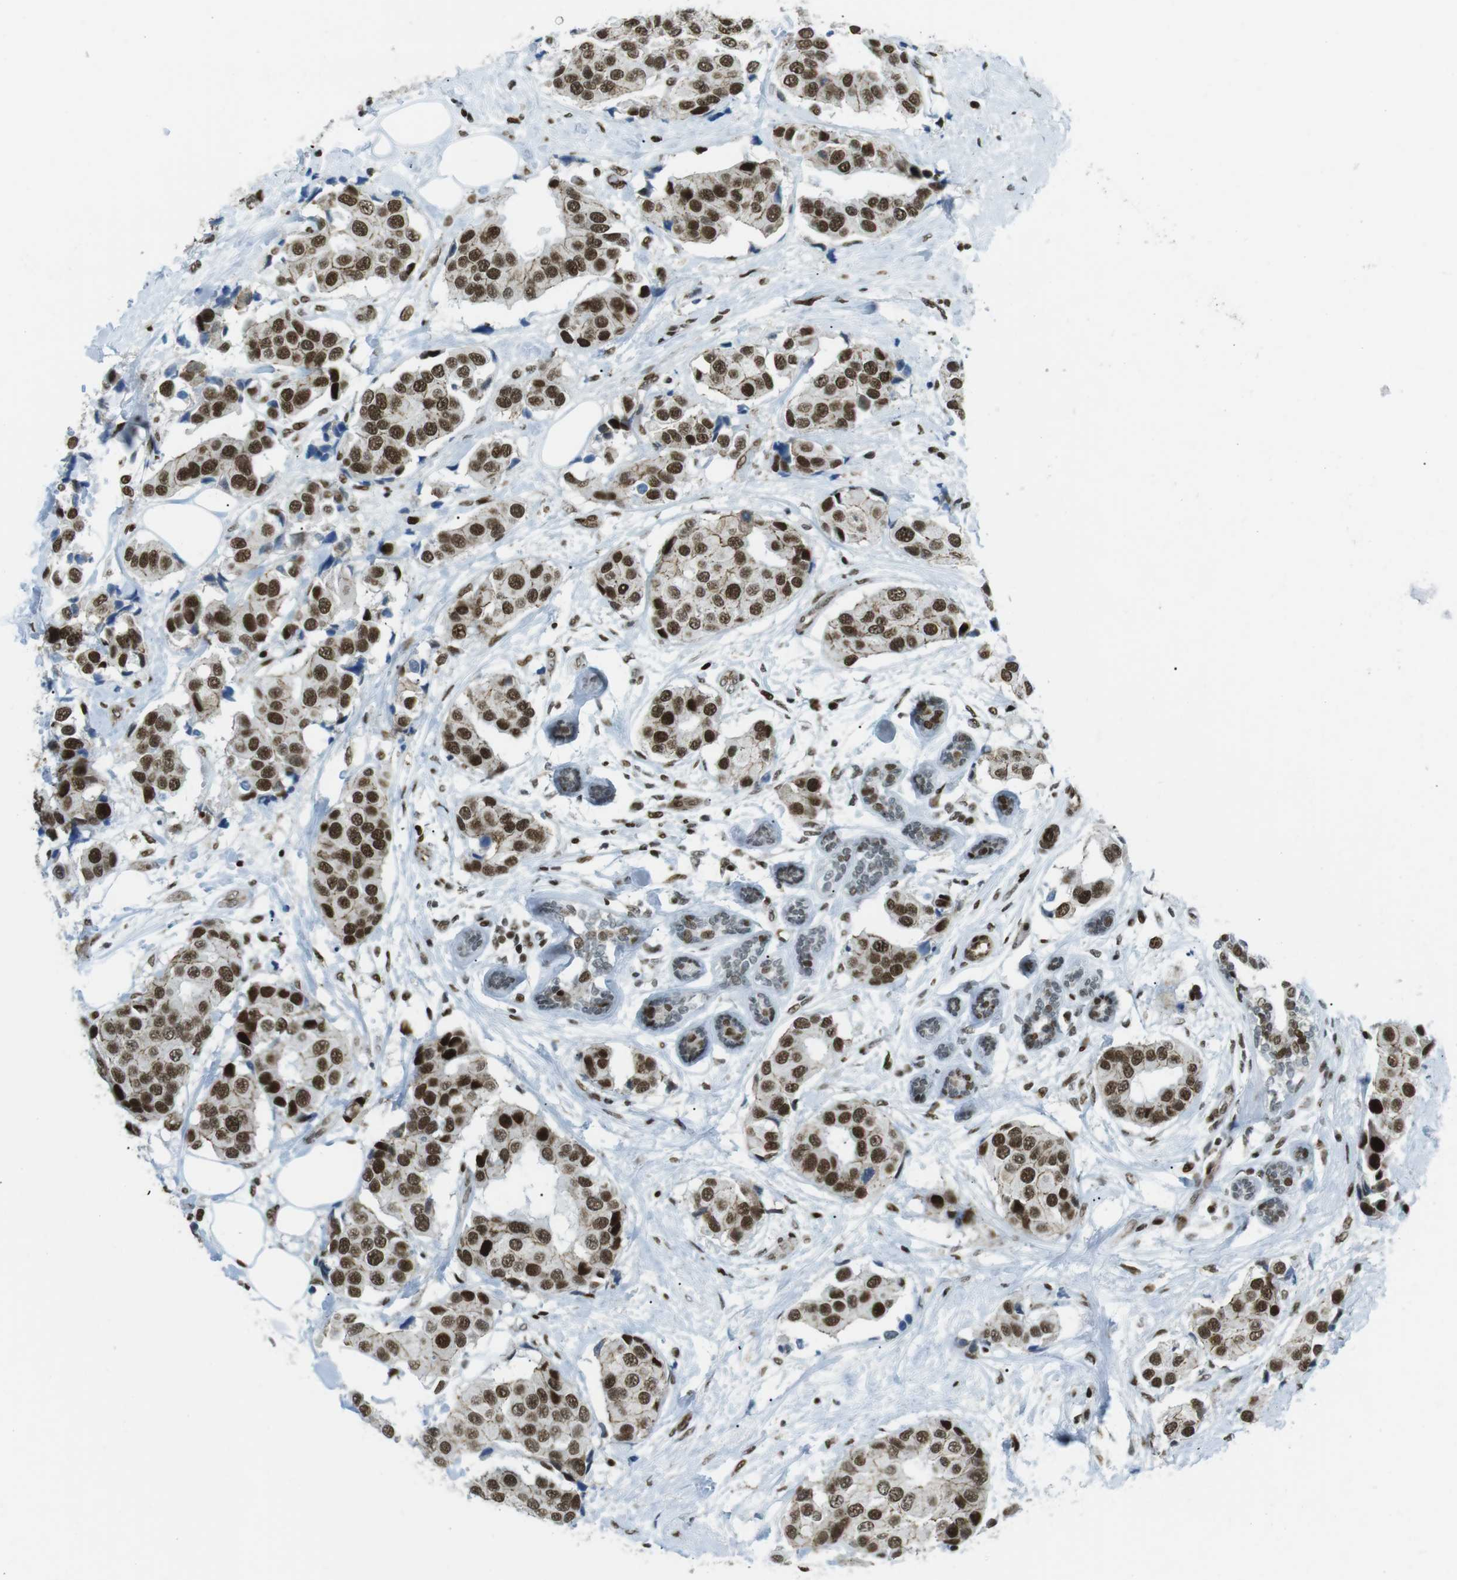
{"staining": {"intensity": "strong", "quantity": ">75%", "location": "nuclear"}, "tissue": "breast cancer", "cell_type": "Tumor cells", "image_type": "cancer", "snomed": [{"axis": "morphology", "description": "Normal tissue, NOS"}, {"axis": "morphology", "description": "Duct carcinoma"}, {"axis": "topography", "description": "Breast"}], "caption": "Approximately >75% of tumor cells in human breast cancer (intraductal carcinoma) demonstrate strong nuclear protein staining as visualized by brown immunohistochemical staining.", "gene": "ARID1A", "patient": {"sex": "female", "age": 39}}